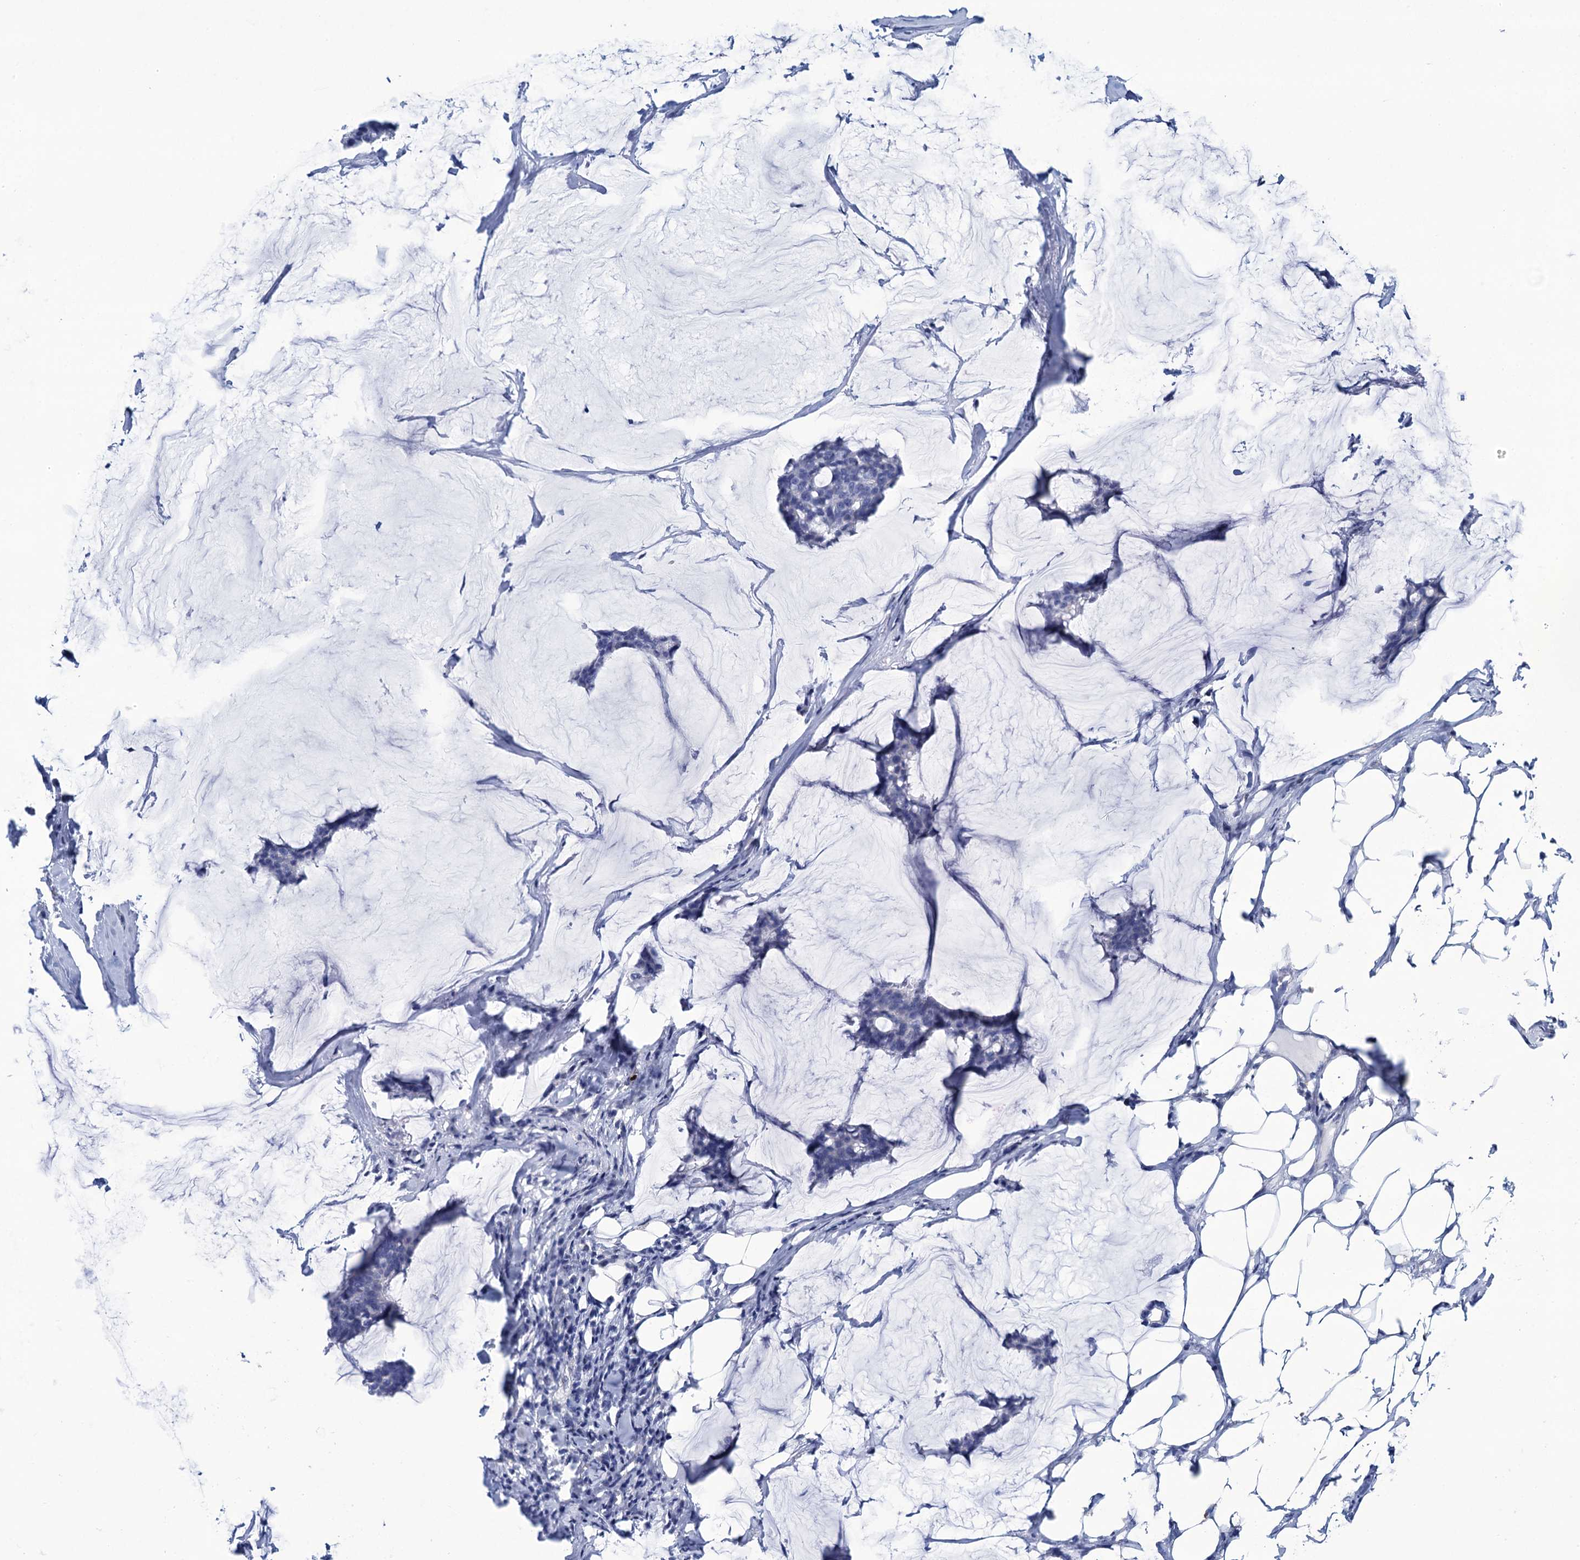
{"staining": {"intensity": "negative", "quantity": "none", "location": "none"}, "tissue": "breast cancer", "cell_type": "Tumor cells", "image_type": "cancer", "snomed": [{"axis": "morphology", "description": "Duct carcinoma"}, {"axis": "topography", "description": "Breast"}], "caption": "This is an IHC micrograph of human breast cancer. There is no staining in tumor cells.", "gene": "RHCG", "patient": {"sex": "female", "age": 93}}